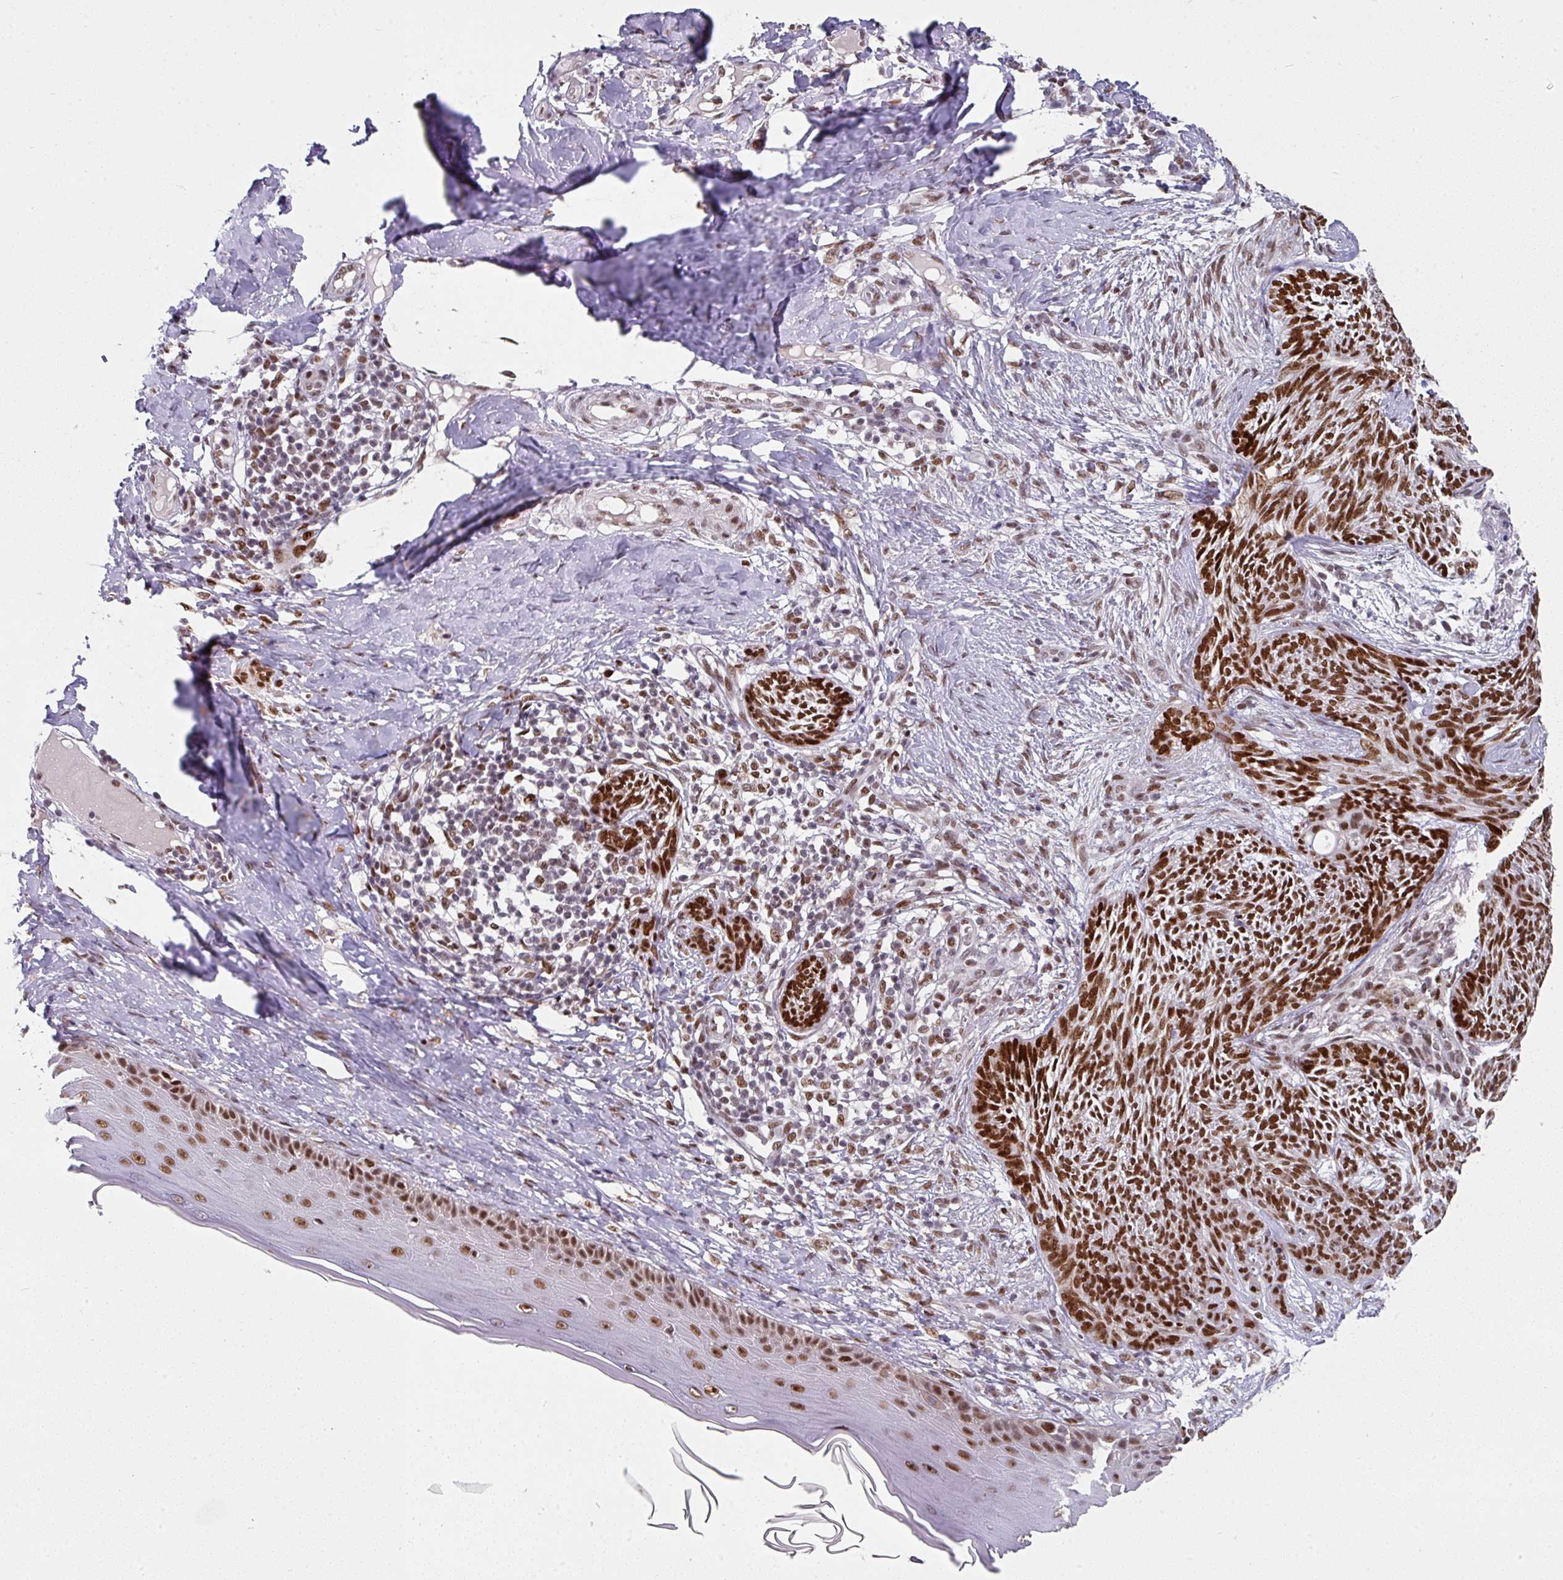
{"staining": {"intensity": "strong", "quantity": ">75%", "location": "nuclear"}, "tissue": "skin cancer", "cell_type": "Tumor cells", "image_type": "cancer", "snomed": [{"axis": "morphology", "description": "Basal cell carcinoma"}, {"axis": "topography", "description": "Skin"}], "caption": "A high-resolution histopathology image shows immunohistochemistry (IHC) staining of basal cell carcinoma (skin), which demonstrates strong nuclear positivity in about >75% of tumor cells.", "gene": "RAD50", "patient": {"sex": "male", "age": 73}}